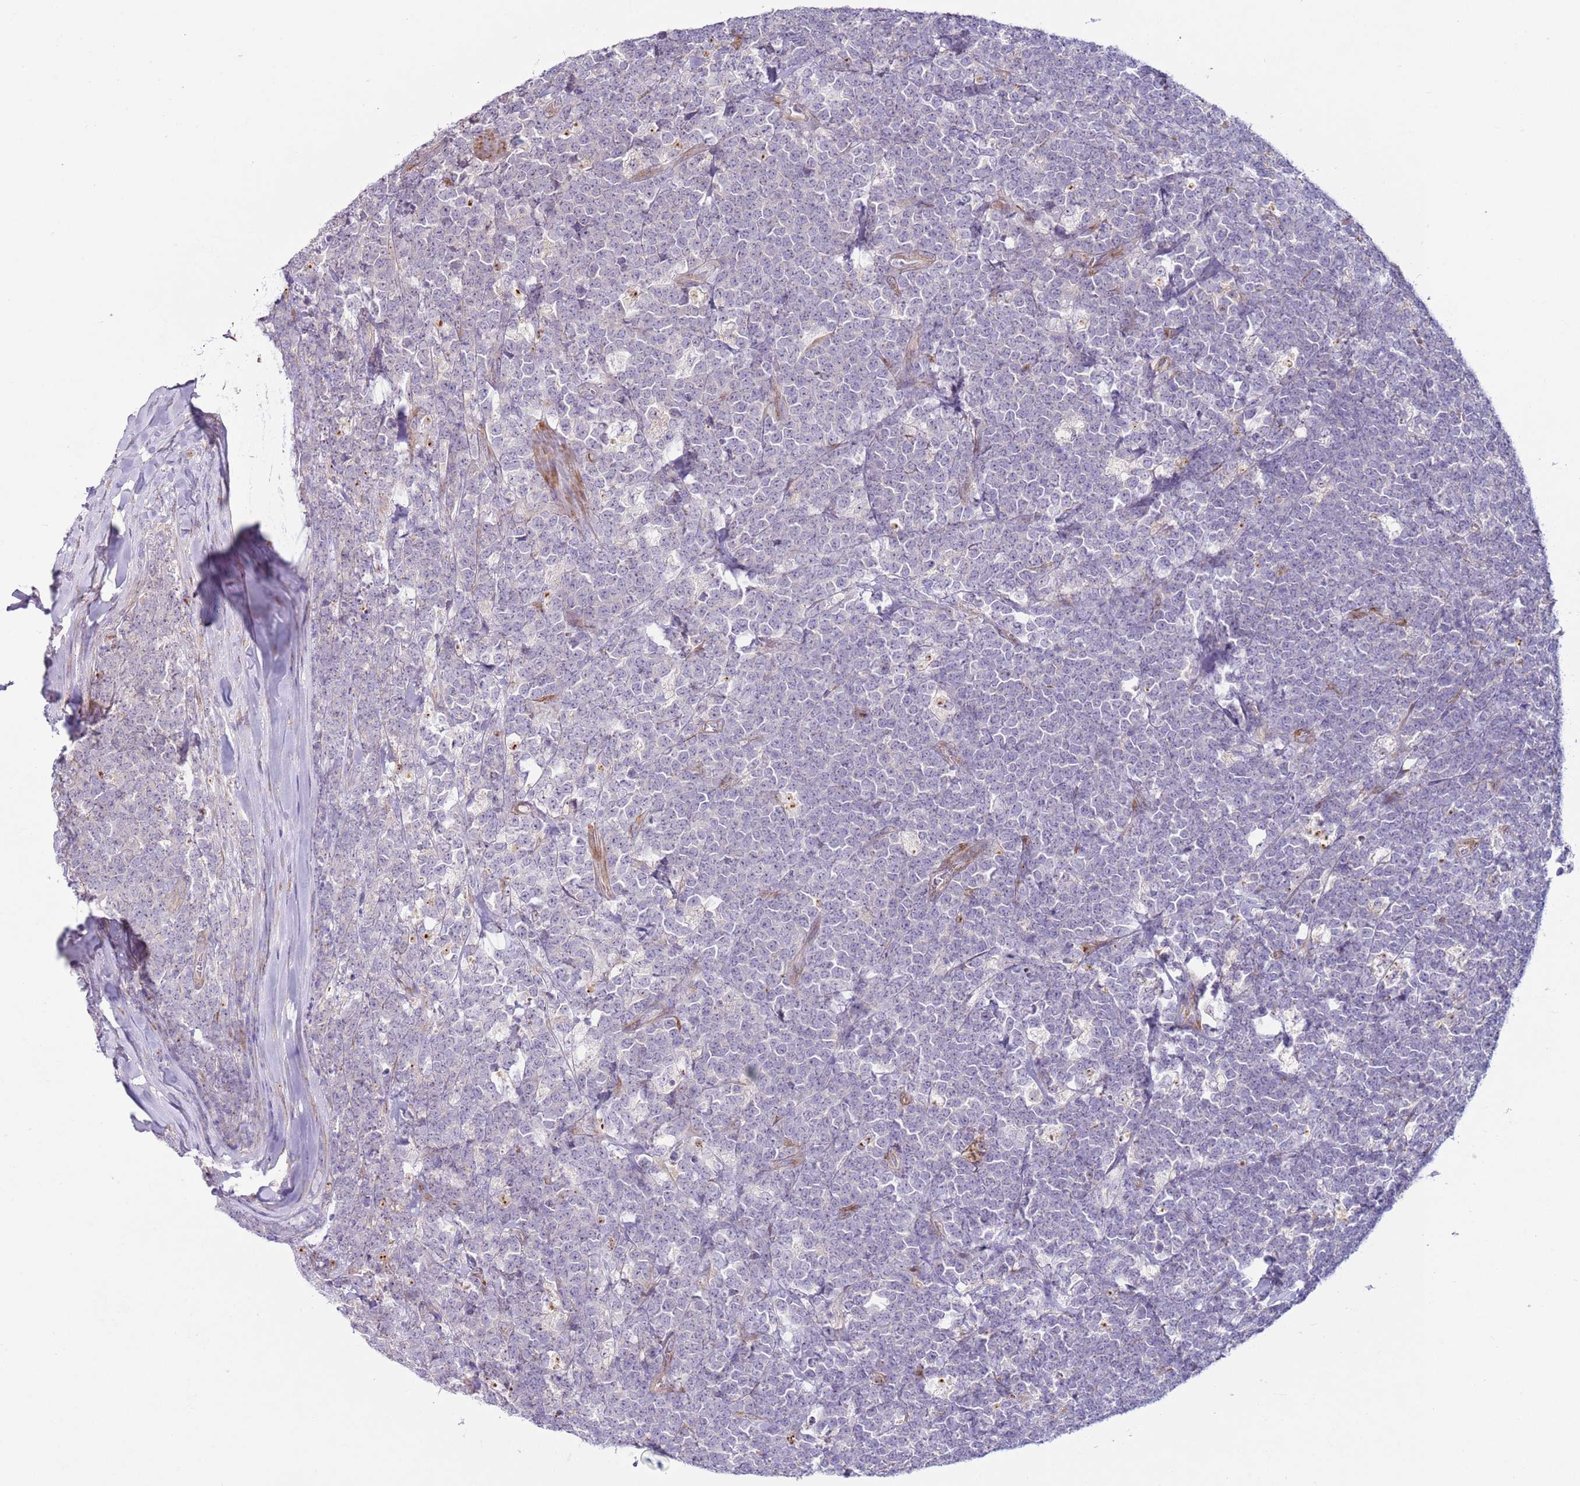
{"staining": {"intensity": "negative", "quantity": "none", "location": "none"}, "tissue": "lymphoma", "cell_type": "Tumor cells", "image_type": "cancer", "snomed": [{"axis": "morphology", "description": "Malignant lymphoma, non-Hodgkin's type, High grade"}, {"axis": "topography", "description": "Small intestine"}, {"axis": "topography", "description": "Colon"}], "caption": "IHC image of human lymphoma stained for a protein (brown), which displays no positivity in tumor cells.", "gene": "HEATR1", "patient": {"sex": "male", "age": 8}}